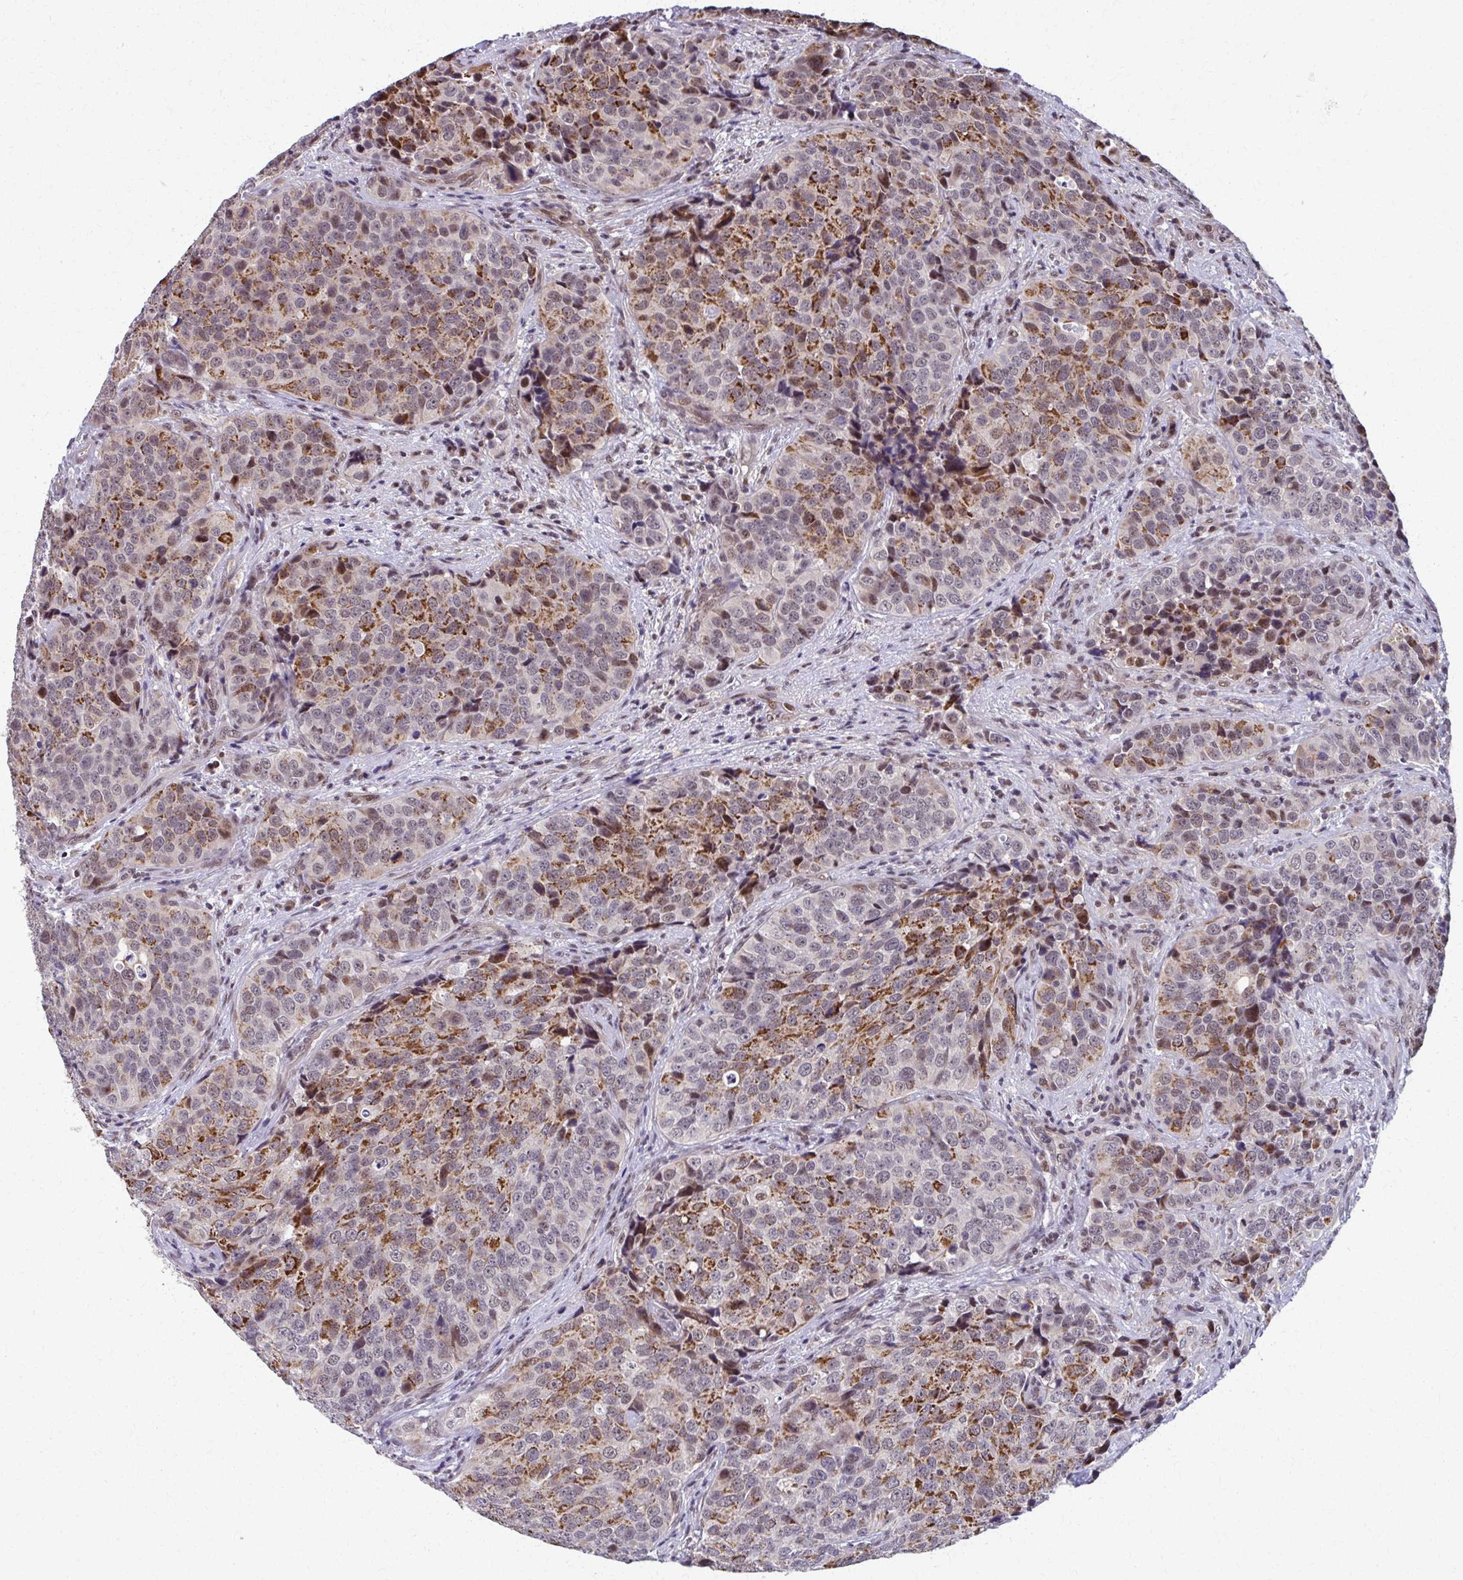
{"staining": {"intensity": "moderate", "quantity": "25%-75%", "location": "cytoplasmic/membranous"}, "tissue": "urothelial cancer", "cell_type": "Tumor cells", "image_type": "cancer", "snomed": [{"axis": "morphology", "description": "Urothelial carcinoma, NOS"}, {"axis": "topography", "description": "Urinary bladder"}], "caption": "Immunohistochemical staining of transitional cell carcinoma demonstrates moderate cytoplasmic/membranous protein expression in approximately 25%-75% of tumor cells.", "gene": "SETBP1", "patient": {"sex": "male", "age": 52}}